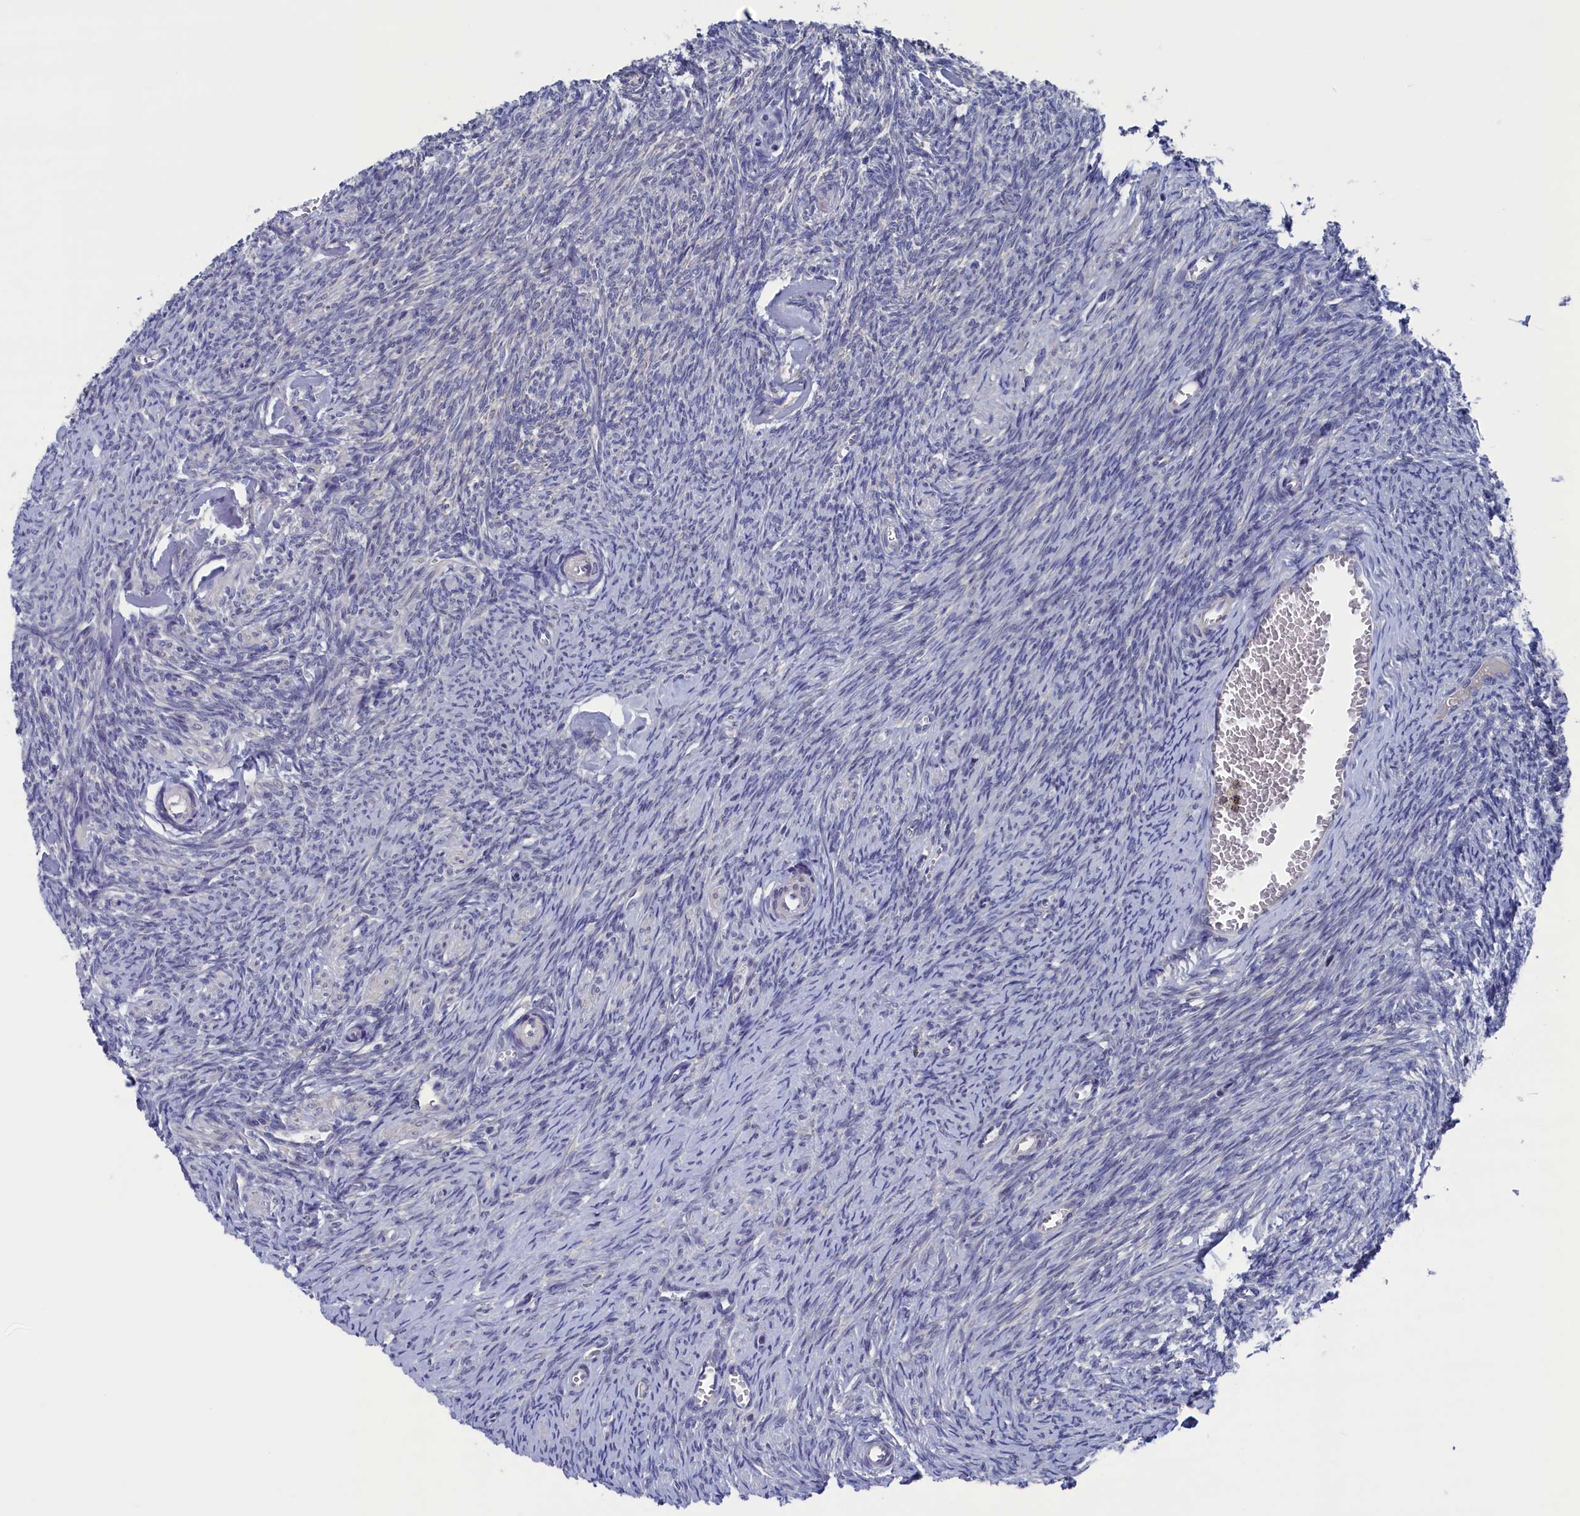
{"staining": {"intensity": "negative", "quantity": "none", "location": "none"}, "tissue": "ovary", "cell_type": "Ovarian stroma cells", "image_type": "normal", "snomed": [{"axis": "morphology", "description": "Normal tissue, NOS"}, {"axis": "topography", "description": "Ovary"}], "caption": "High magnification brightfield microscopy of benign ovary stained with DAB (brown) and counterstained with hematoxylin (blue): ovarian stroma cells show no significant positivity. (DAB IHC visualized using brightfield microscopy, high magnification).", "gene": "SPATA13", "patient": {"sex": "female", "age": 44}}